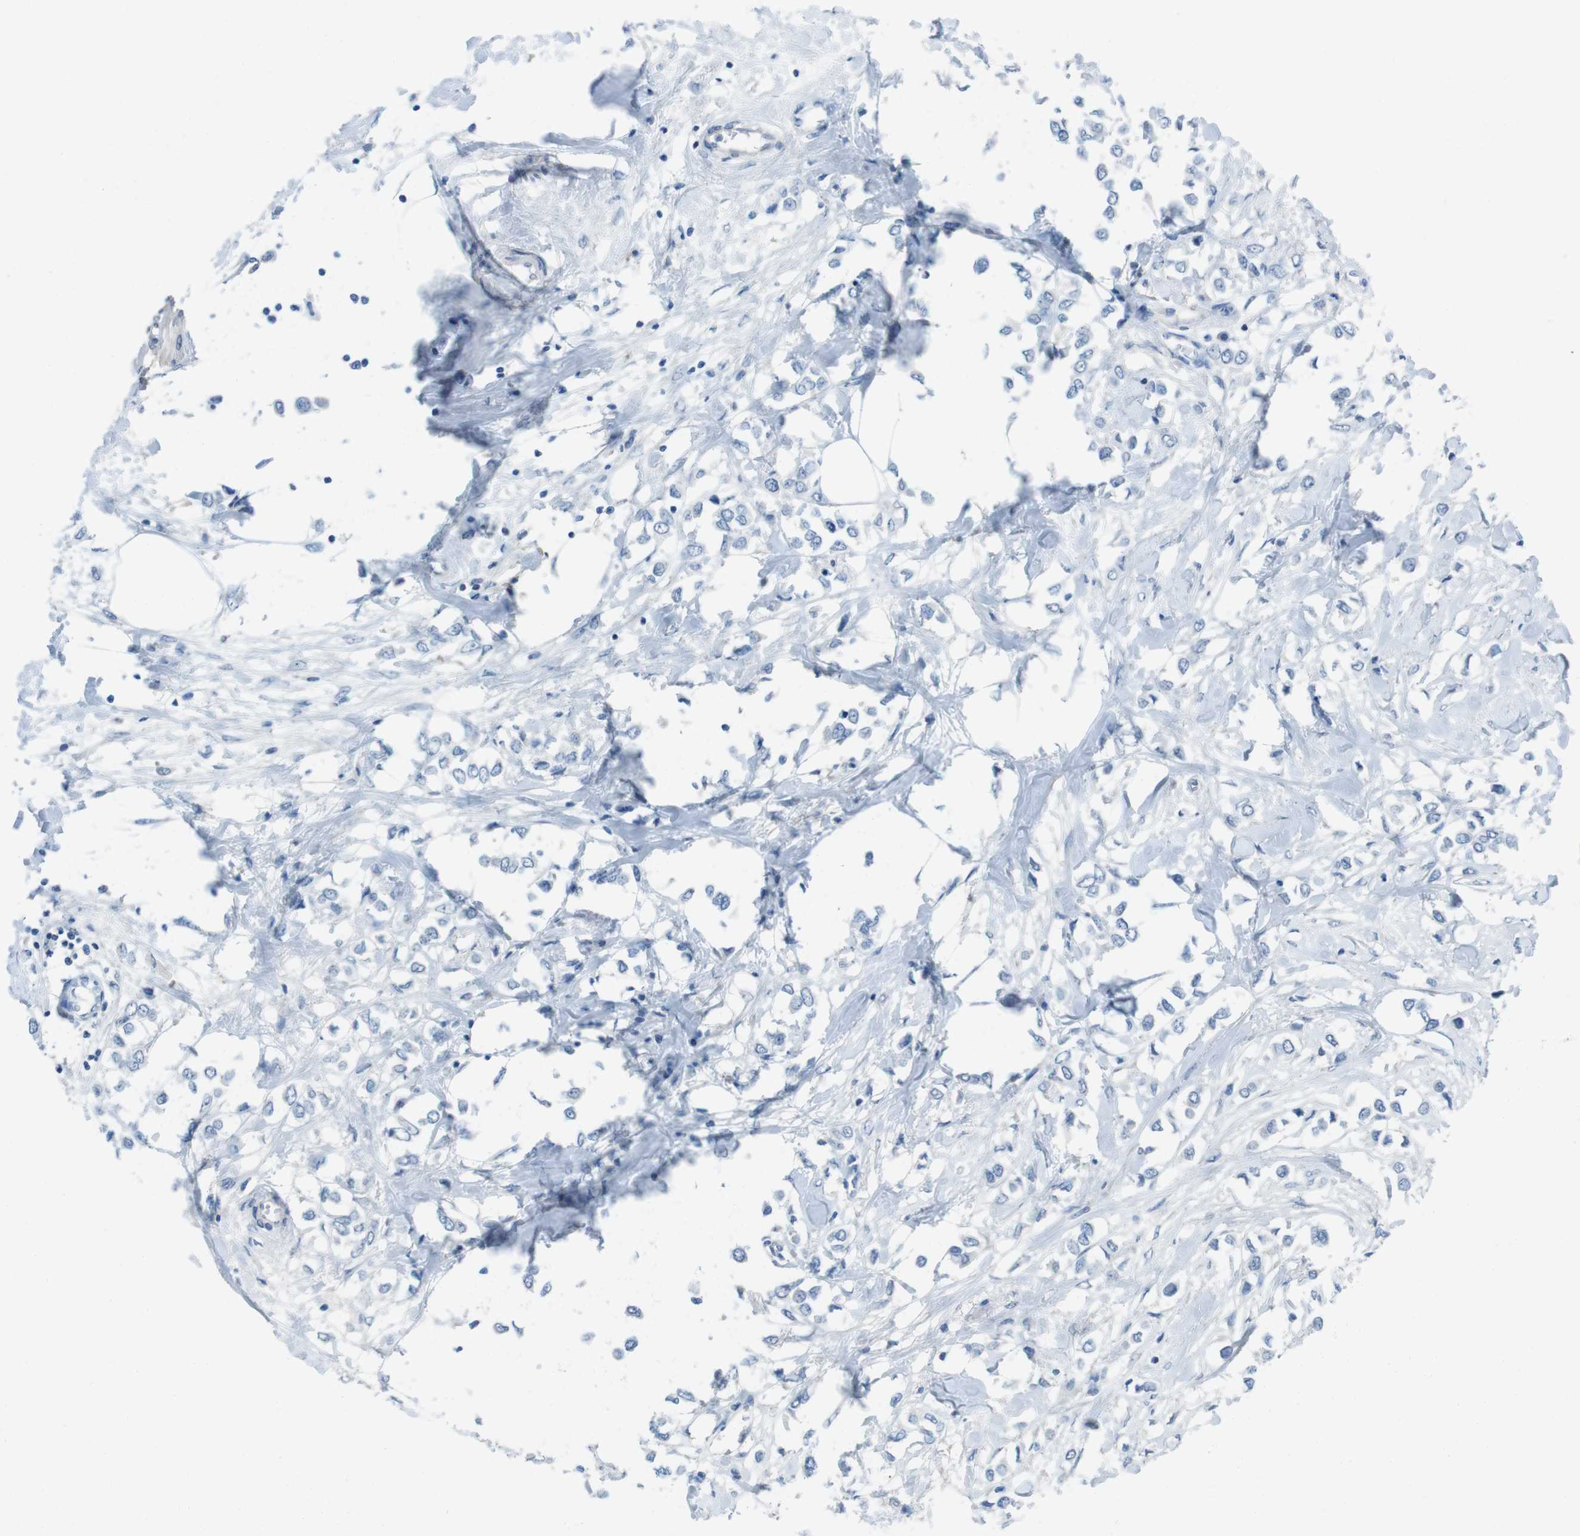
{"staining": {"intensity": "negative", "quantity": "none", "location": "none"}, "tissue": "breast cancer", "cell_type": "Tumor cells", "image_type": "cancer", "snomed": [{"axis": "morphology", "description": "Lobular carcinoma"}, {"axis": "topography", "description": "Breast"}], "caption": "DAB immunohistochemical staining of human lobular carcinoma (breast) exhibits no significant staining in tumor cells. (Brightfield microscopy of DAB immunohistochemistry (IHC) at high magnification).", "gene": "CYP2C8", "patient": {"sex": "female", "age": 51}}